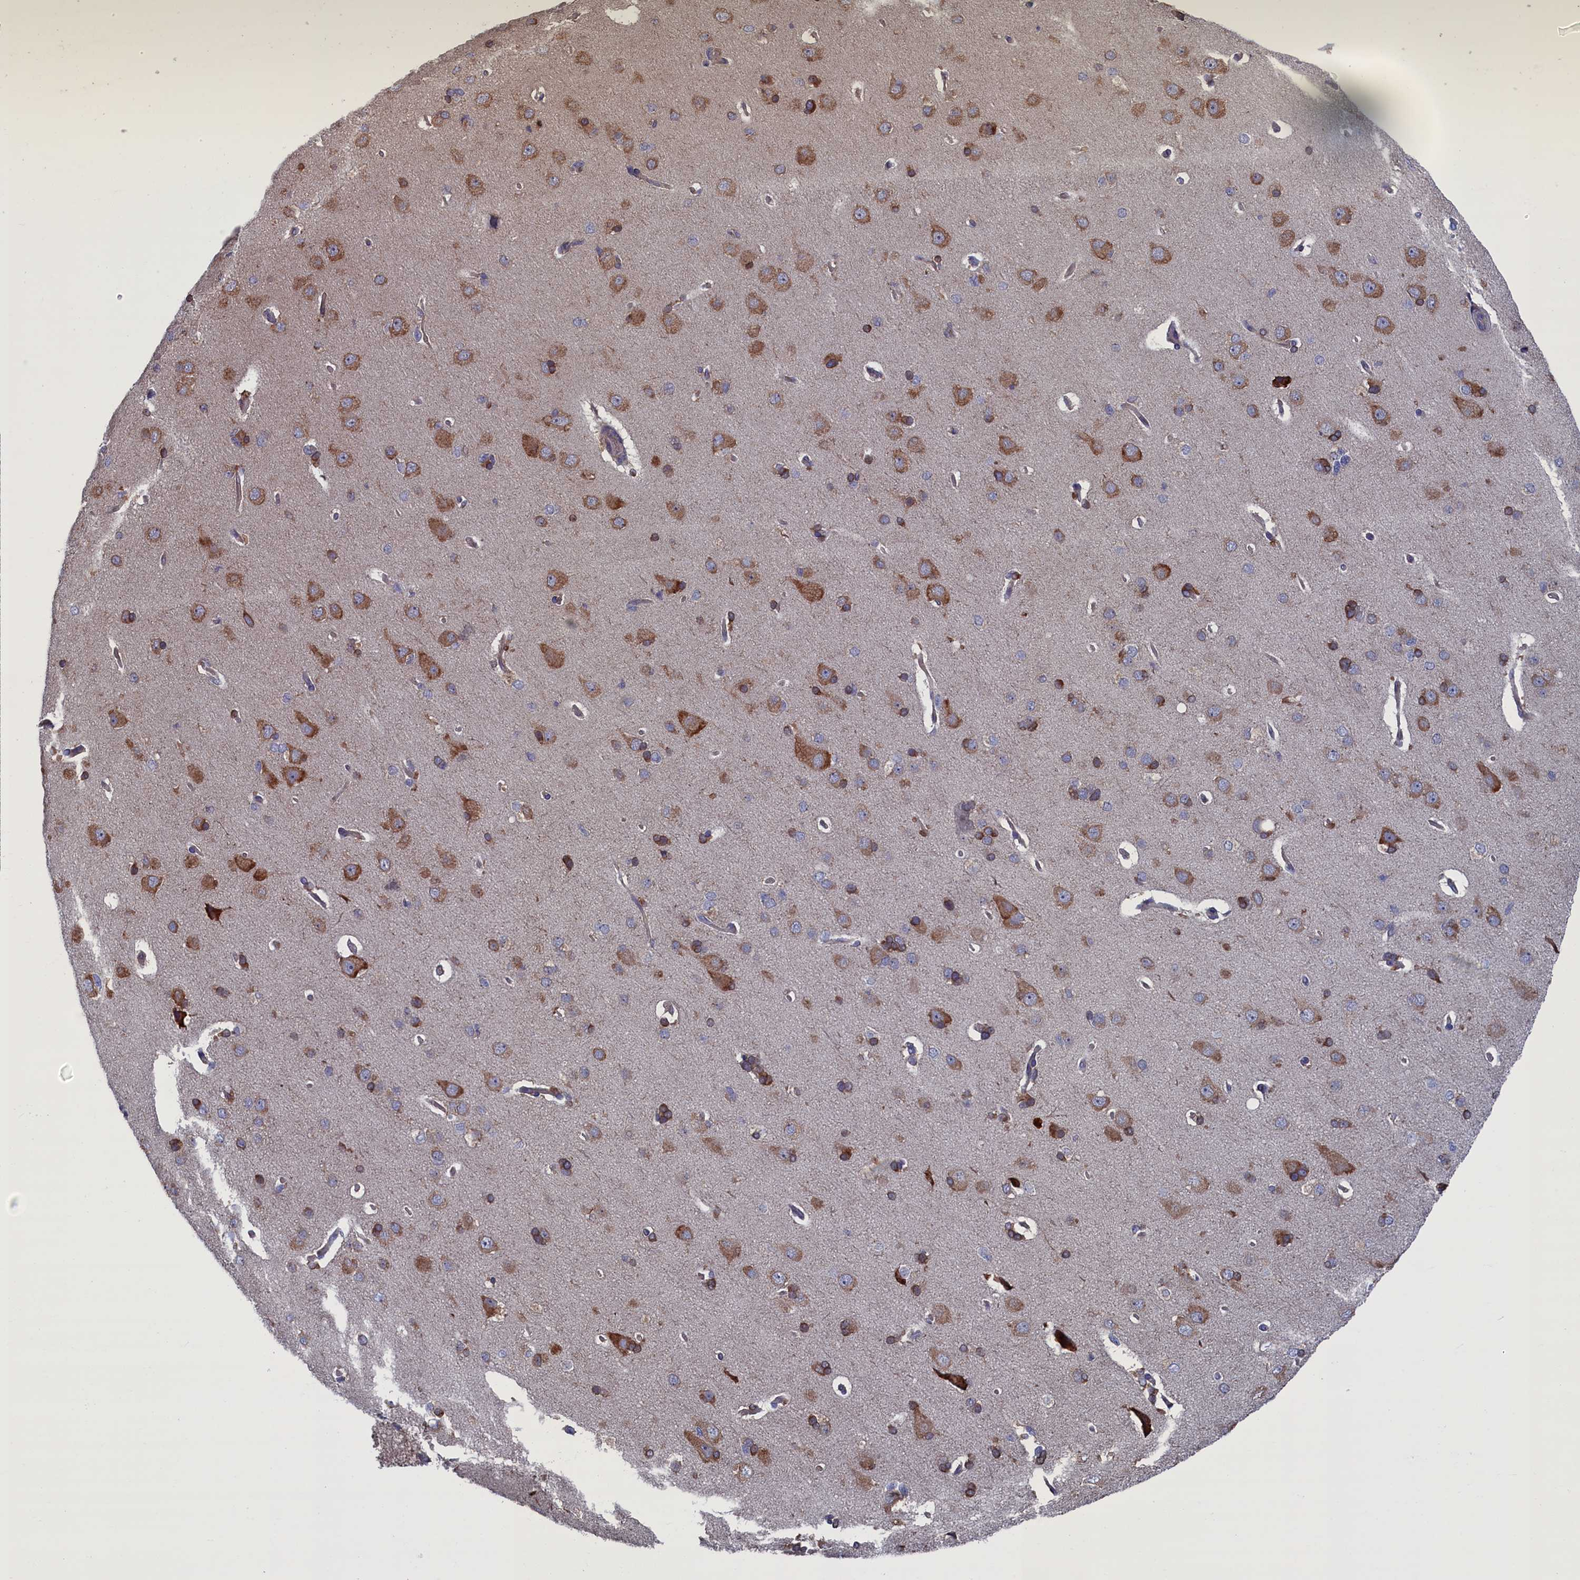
{"staining": {"intensity": "weak", "quantity": ">75%", "location": "cytoplasmic/membranous"}, "tissue": "cerebral cortex", "cell_type": "Endothelial cells", "image_type": "normal", "snomed": [{"axis": "morphology", "description": "Normal tissue, NOS"}, {"axis": "topography", "description": "Cerebral cortex"}], "caption": "Weak cytoplasmic/membranous positivity is appreciated in approximately >75% of endothelial cells in benign cerebral cortex. The staining was performed using DAB, with brown indicating positive protein expression. Nuclei are stained blue with hematoxylin.", "gene": "SPATA13", "patient": {"sex": "male", "age": 62}}